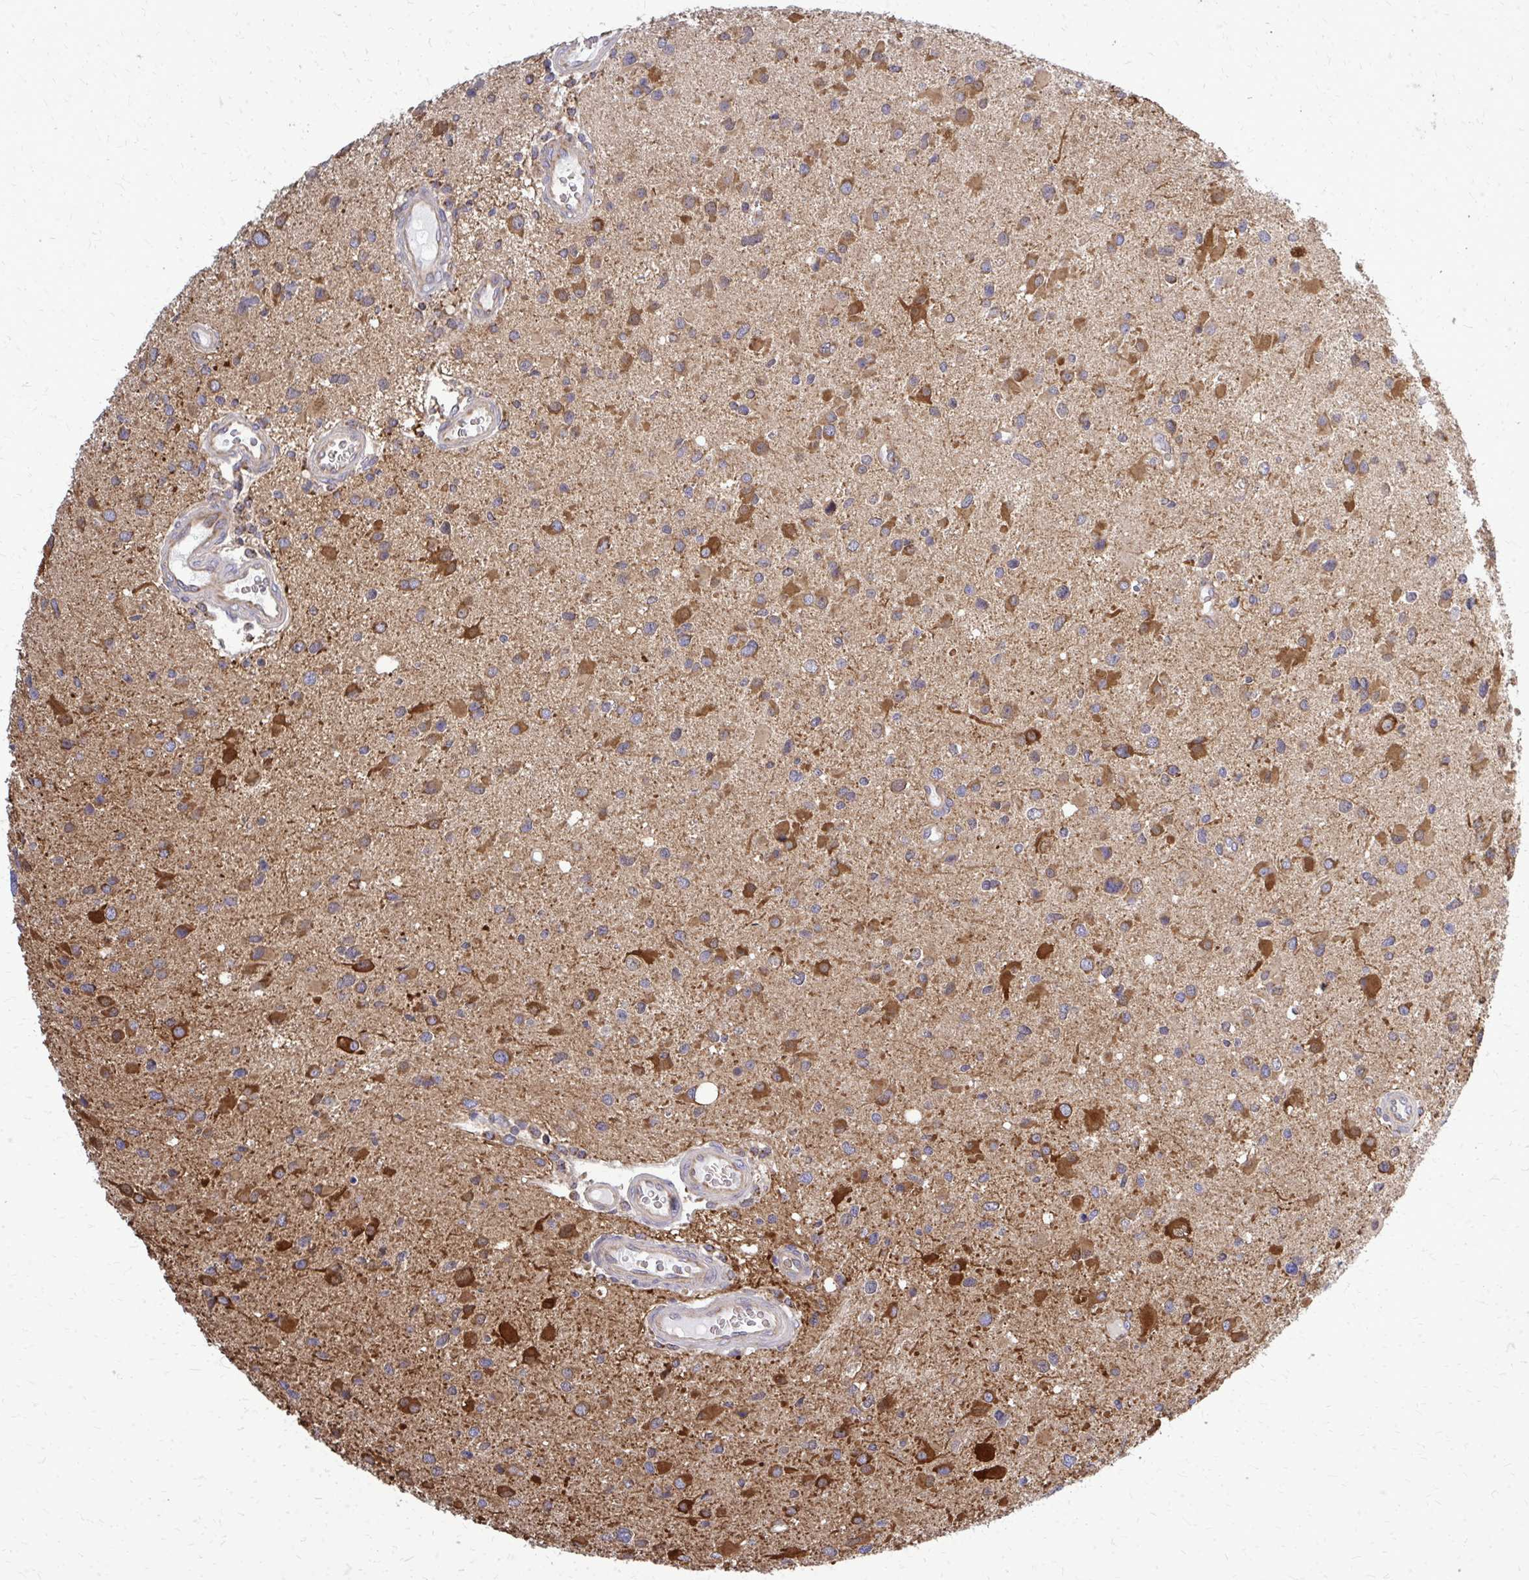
{"staining": {"intensity": "strong", "quantity": ">75%", "location": "cytoplasmic/membranous"}, "tissue": "glioma", "cell_type": "Tumor cells", "image_type": "cancer", "snomed": [{"axis": "morphology", "description": "Glioma, malignant, Low grade"}, {"axis": "topography", "description": "Brain"}], "caption": "Tumor cells demonstrate high levels of strong cytoplasmic/membranous staining in about >75% of cells in human glioma.", "gene": "PDK4", "patient": {"sex": "female", "age": 32}}